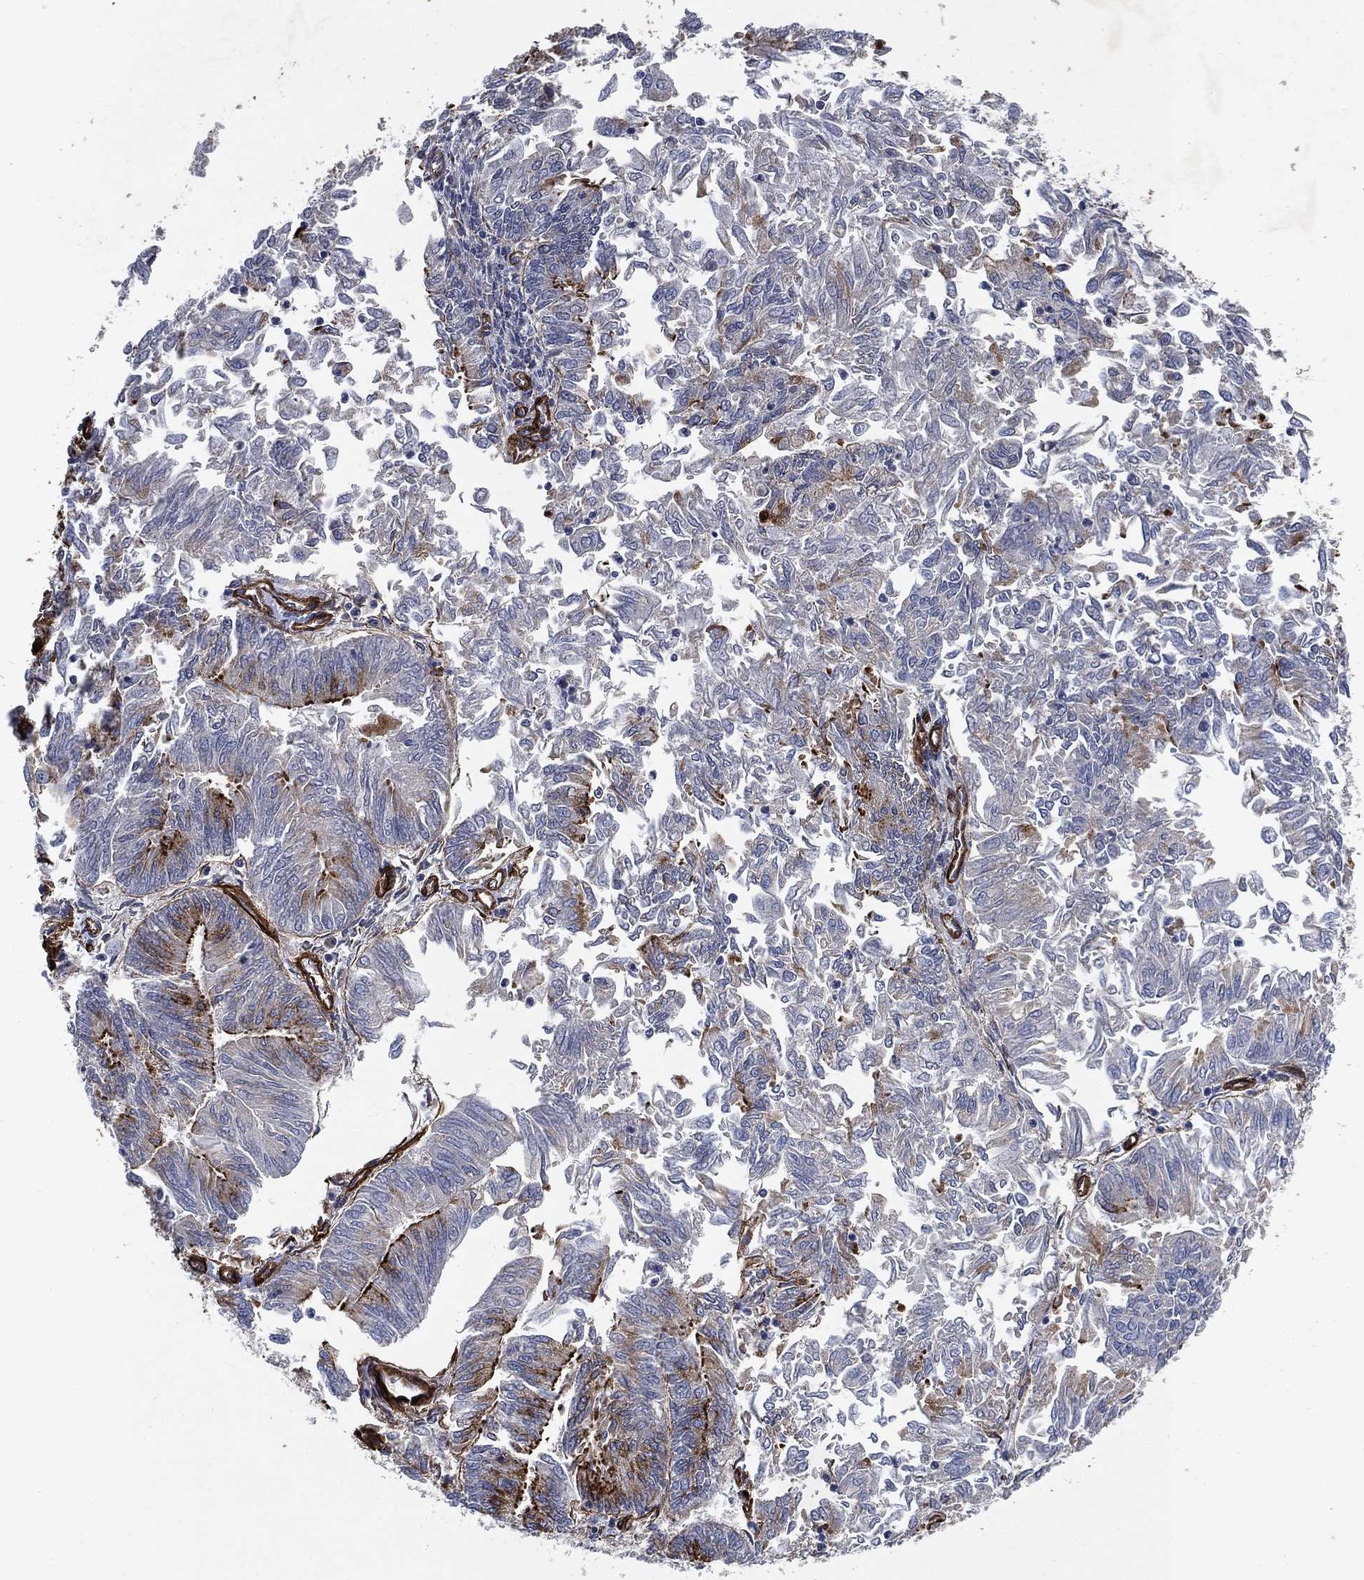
{"staining": {"intensity": "strong", "quantity": "<25%", "location": "cytoplasmic/membranous"}, "tissue": "endometrial cancer", "cell_type": "Tumor cells", "image_type": "cancer", "snomed": [{"axis": "morphology", "description": "Adenocarcinoma, NOS"}, {"axis": "topography", "description": "Endometrium"}], "caption": "This is an image of immunohistochemistry staining of endometrial cancer (adenocarcinoma), which shows strong staining in the cytoplasmic/membranous of tumor cells.", "gene": "COL4A2", "patient": {"sex": "female", "age": 59}}